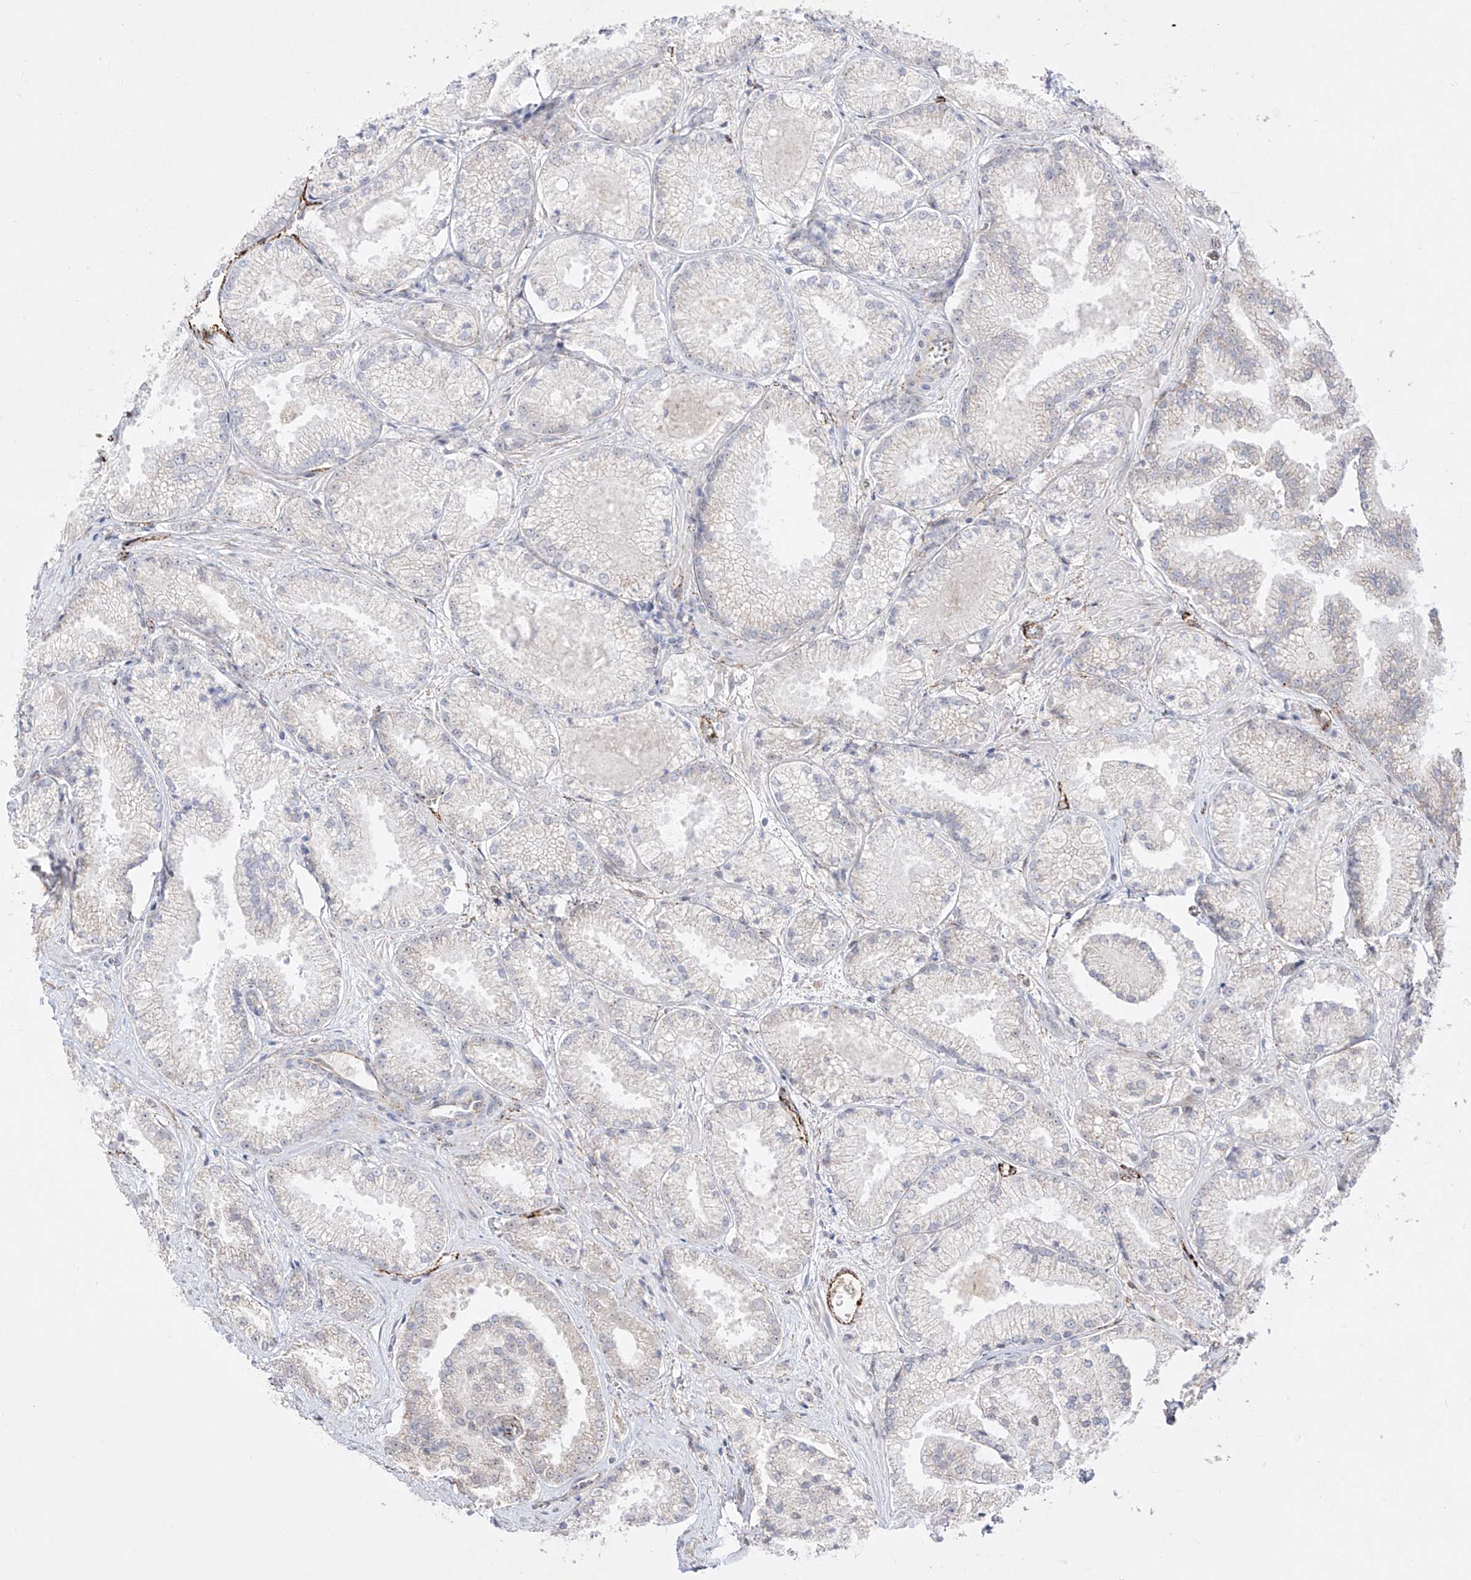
{"staining": {"intensity": "negative", "quantity": "none", "location": "none"}, "tissue": "prostate cancer", "cell_type": "Tumor cells", "image_type": "cancer", "snomed": [{"axis": "morphology", "description": "Adenocarcinoma, High grade"}, {"axis": "topography", "description": "Prostate"}], "caption": "A high-resolution micrograph shows IHC staining of prostate adenocarcinoma (high-grade), which reveals no significant expression in tumor cells.", "gene": "ZGRF1", "patient": {"sex": "male", "age": 73}}